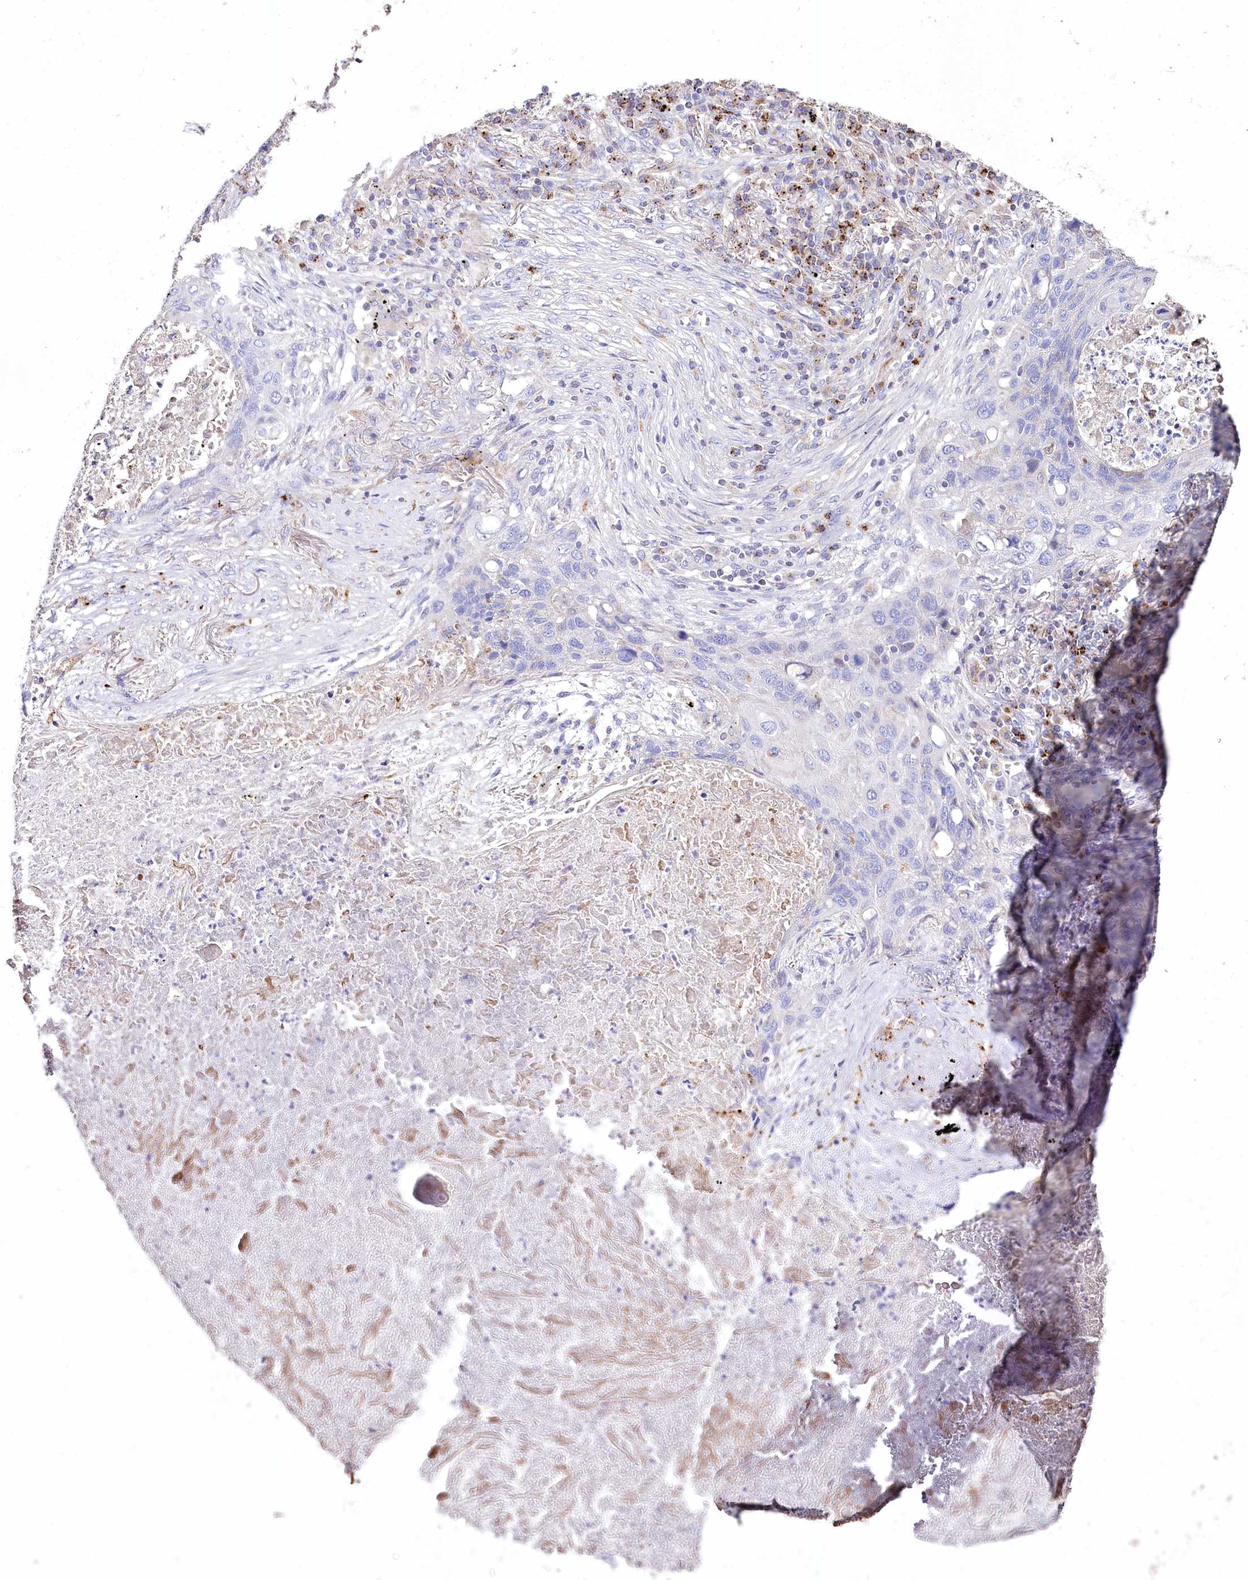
{"staining": {"intensity": "negative", "quantity": "none", "location": "none"}, "tissue": "lung cancer", "cell_type": "Tumor cells", "image_type": "cancer", "snomed": [{"axis": "morphology", "description": "Squamous cell carcinoma, NOS"}, {"axis": "topography", "description": "Lung"}], "caption": "There is no significant expression in tumor cells of lung squamous cell carcinoma.", "gene": "PTER", "patient": {"sex": "female", "age": 63}}